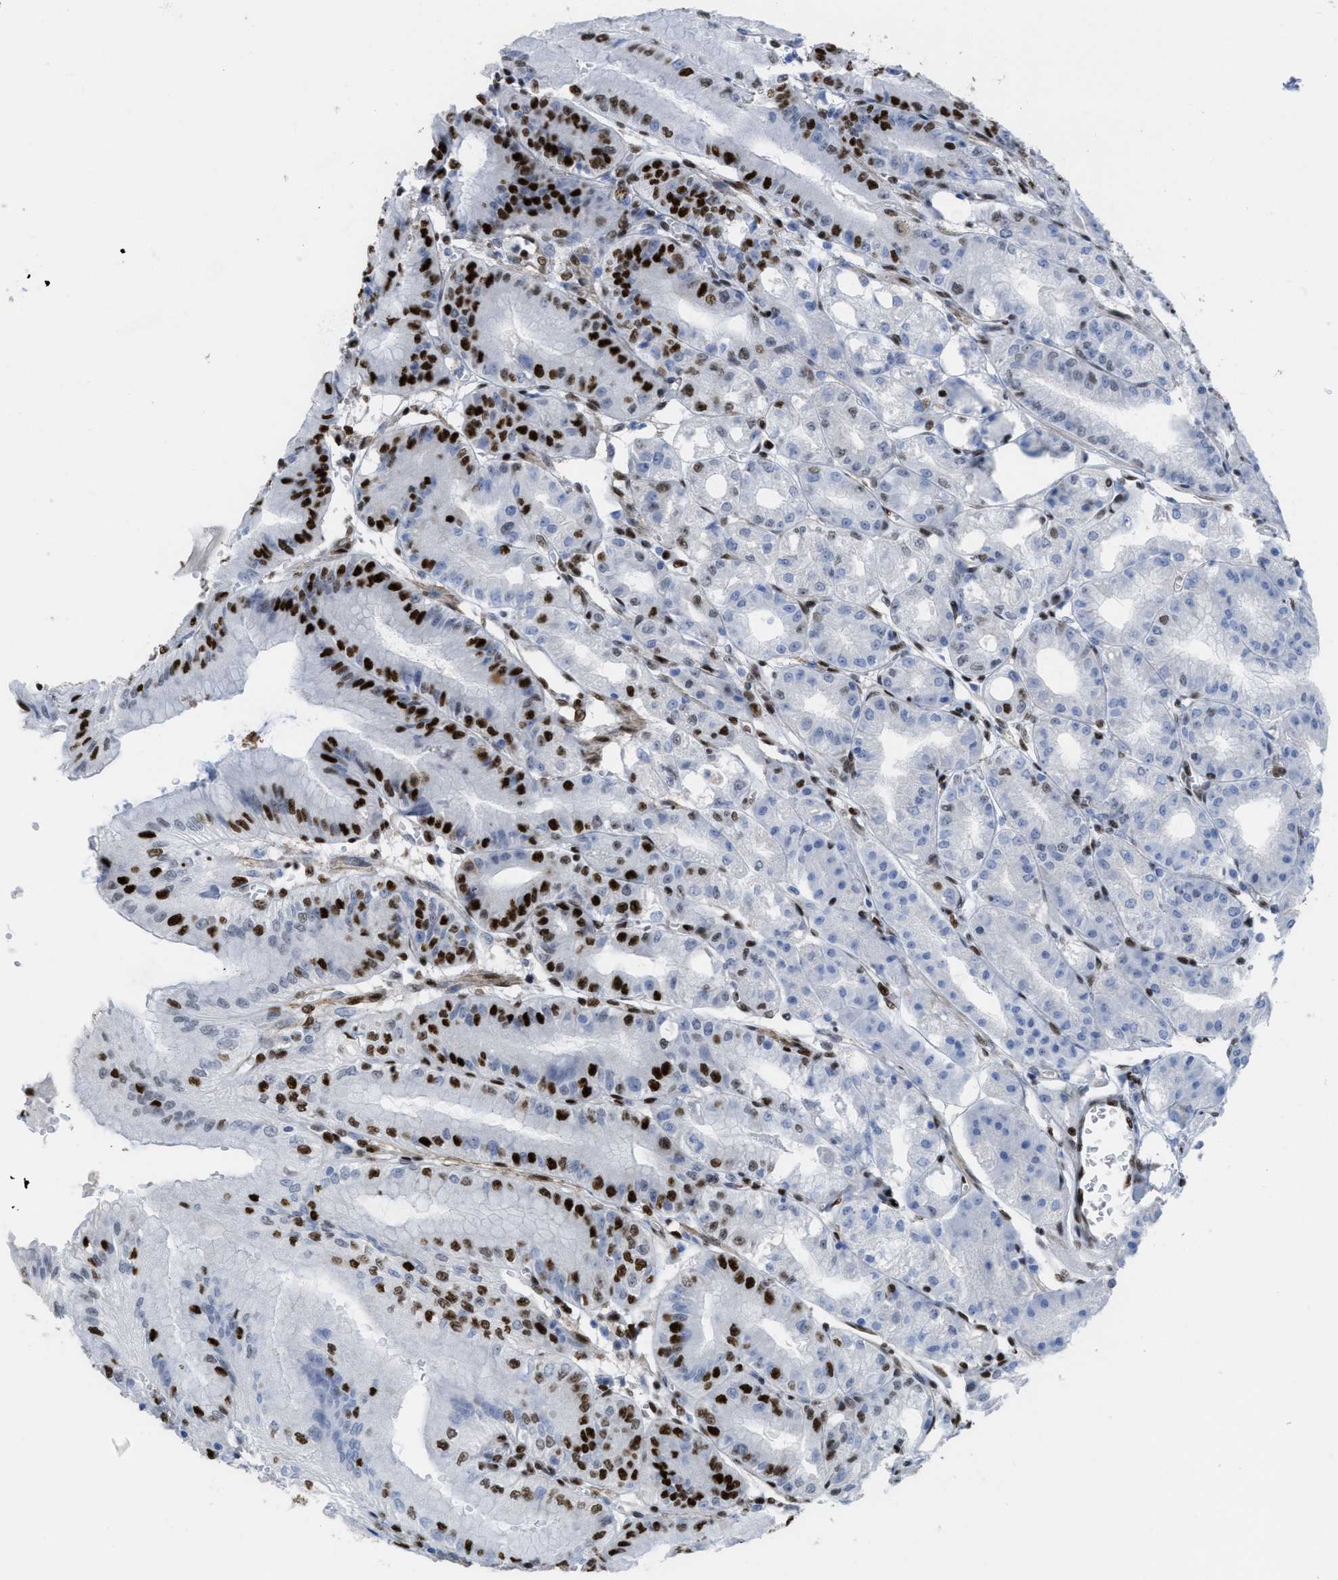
{"staining": {"intensity": "strong", "quantity": "25%-75%", "location": "nuclear"}, "tissue": "stomach", "cell_type": "Glandular cells", "image_type": "normal", "snomed": [{"axis": "morphology", "description": "Normal tissue, NOS"}, {"axis": "topography", "description": "Stomach, lower"}], "caption": "The image shows a brown stain indicating the presence of a protein in the nuclear of glandular cells in stomach.", "gene": "ZNF207", "patient": {"sex": "male", "age": 71}}